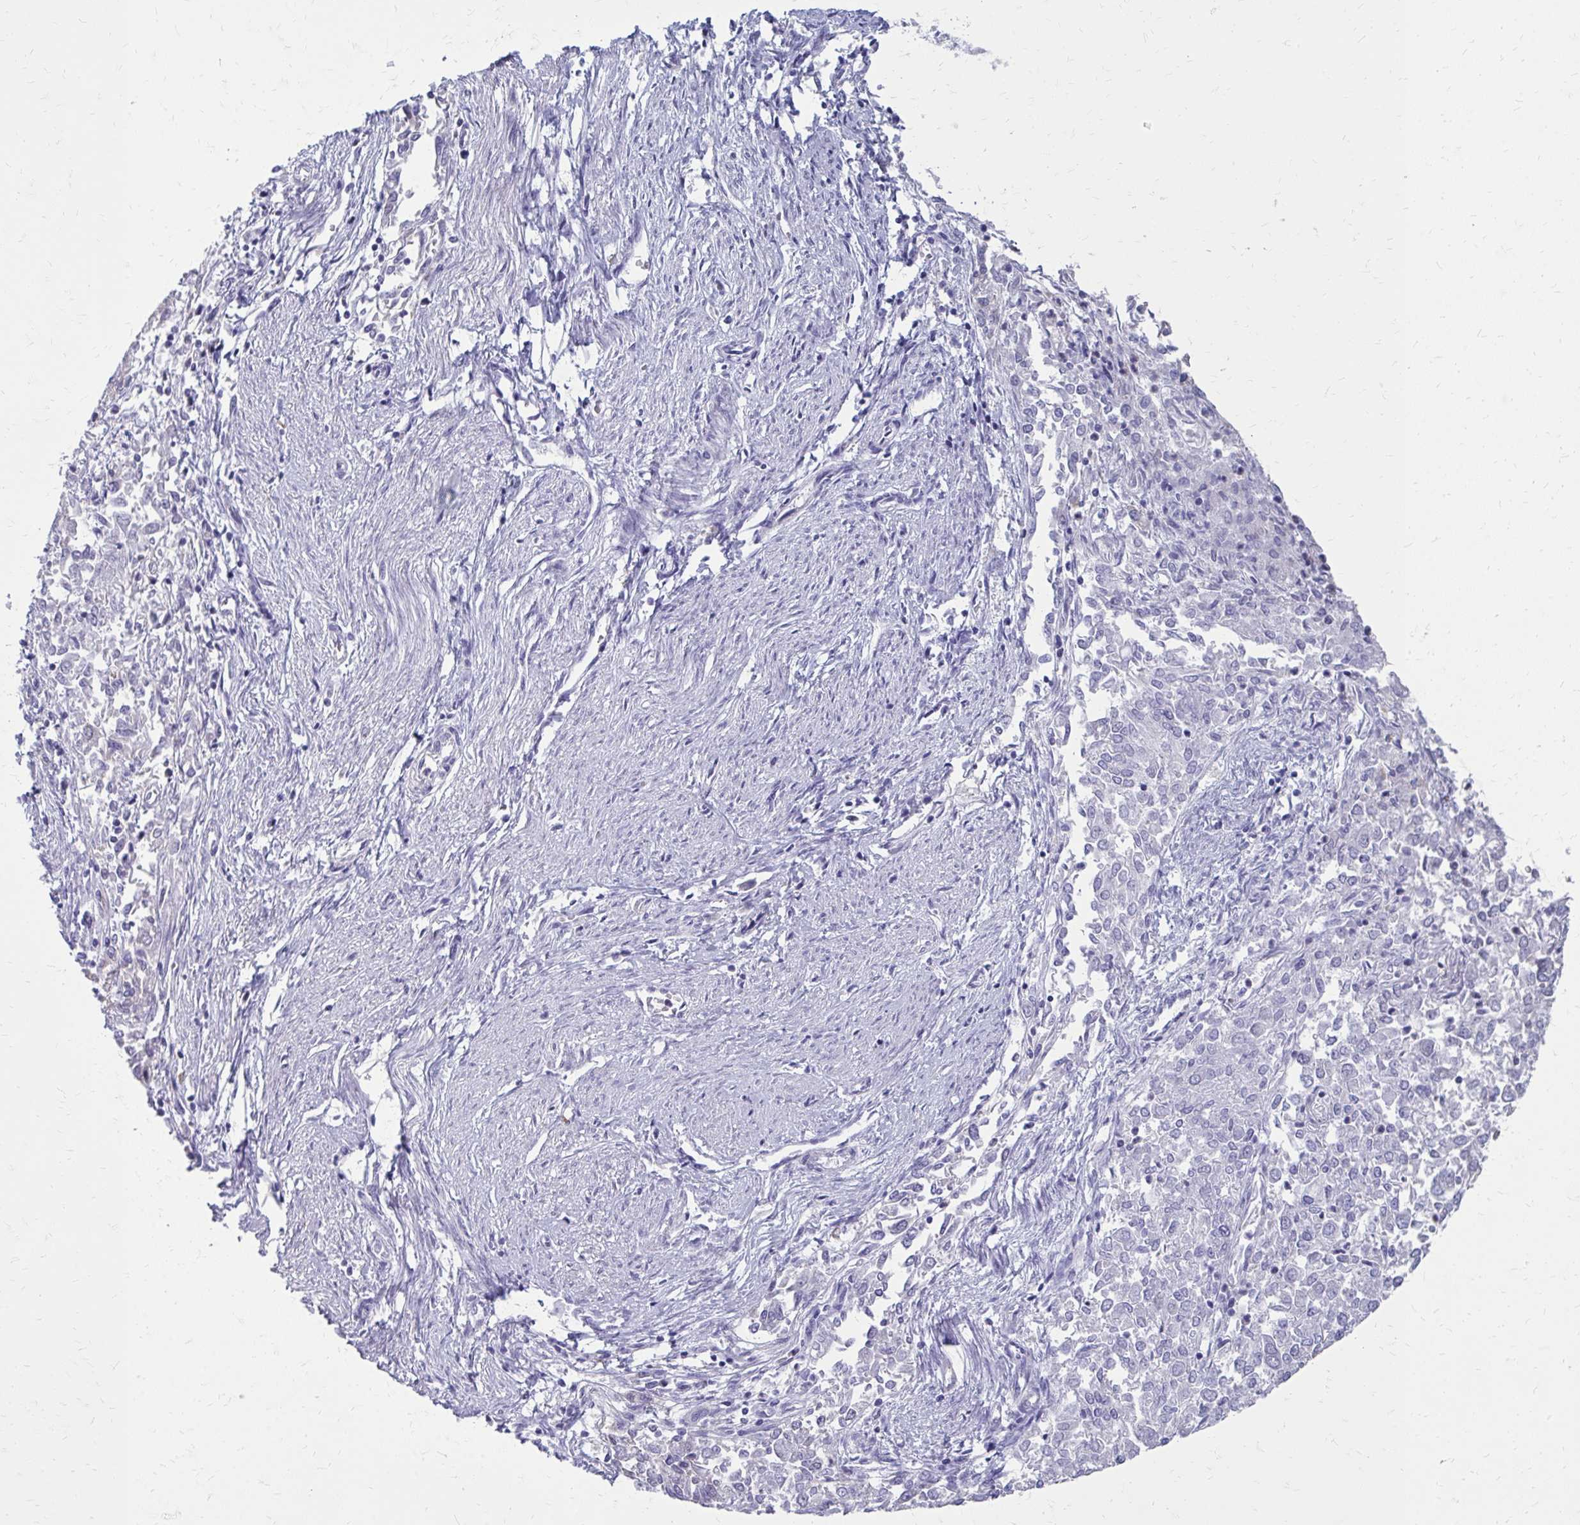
{"staining": {"intensity": "negative", "quantity": "none", "location": "none"}, "tissue": "endometrial cancer", "cell_type": "Tumor cells", "image_type": "cancer", "snomed": [{"axis": "morphology", "description": "Adenocarcinoma, NOS"}, {"axis": "topography", "description": "Endometrium"}], "caption": "Endometrial adenocarcinoma was stained to show a protein in brown. There is no significant expression in tumor cells. (Immunohistochemistry, brightfield microscopy, high magnification).", "gene": "PROSER1", "patient": {"sex": "female", "age": 57}}